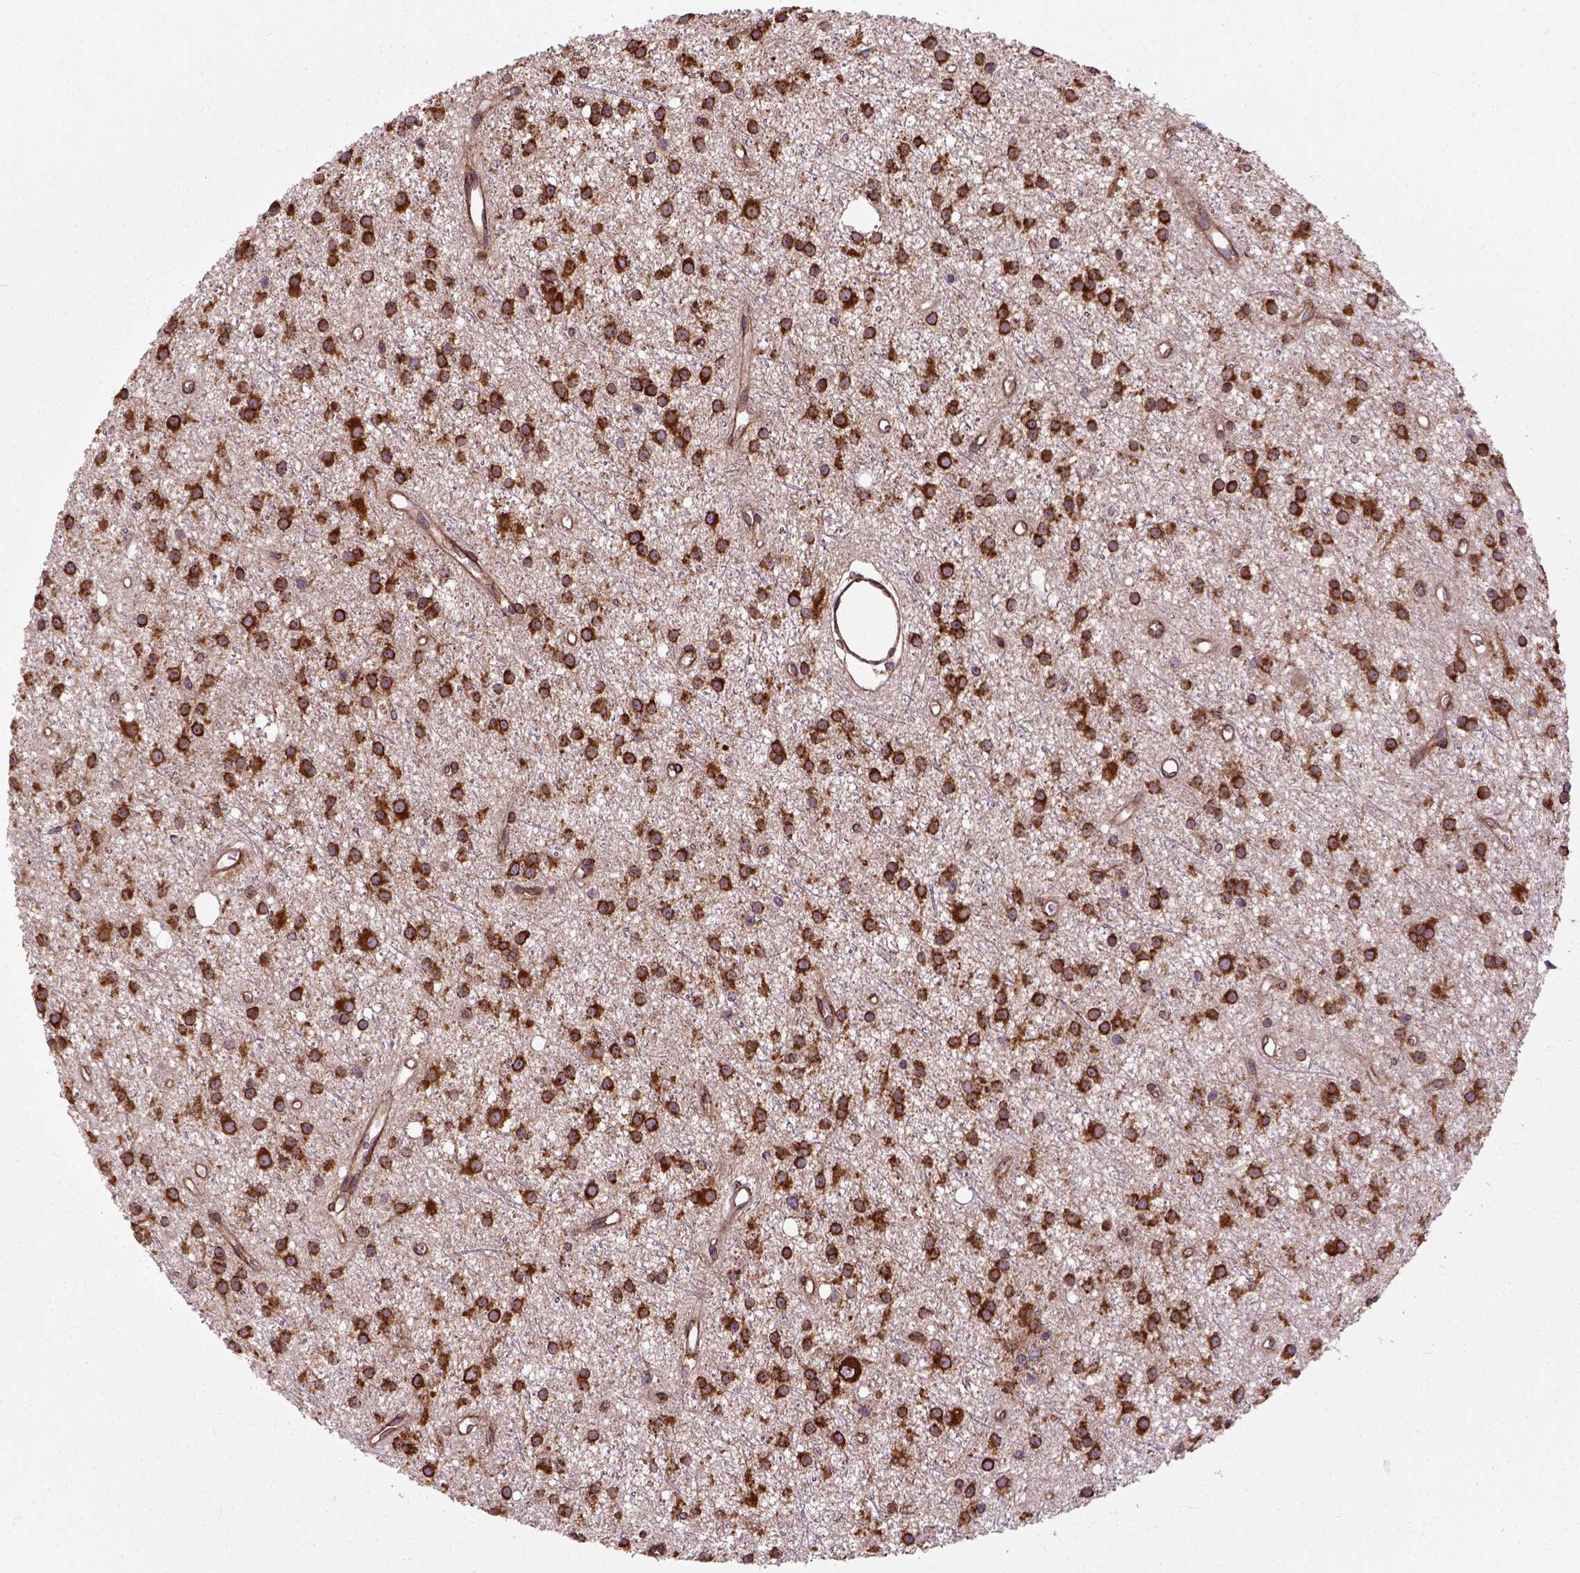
{"staining": {"intensity": "strong", "quantity": ">75%", "location": "cytoplasmic/membranous"}, "tissue": "glioma", "cell_type": "Tumor cells", "image_type": "cancer", "snomed": [{"axis": "morphology", "description": "Glioma, malignant, Low grade"}, {"axis": "topography", "description": "Brain"}], "caption": "IHC of malignant low-grade glioma shows high levels of strong cytoplasmic/membranous positivity in approximately >75% of tumor cells.", "gene": "CAPRIN1", "patient": {"sex": "male", "age": 27}}